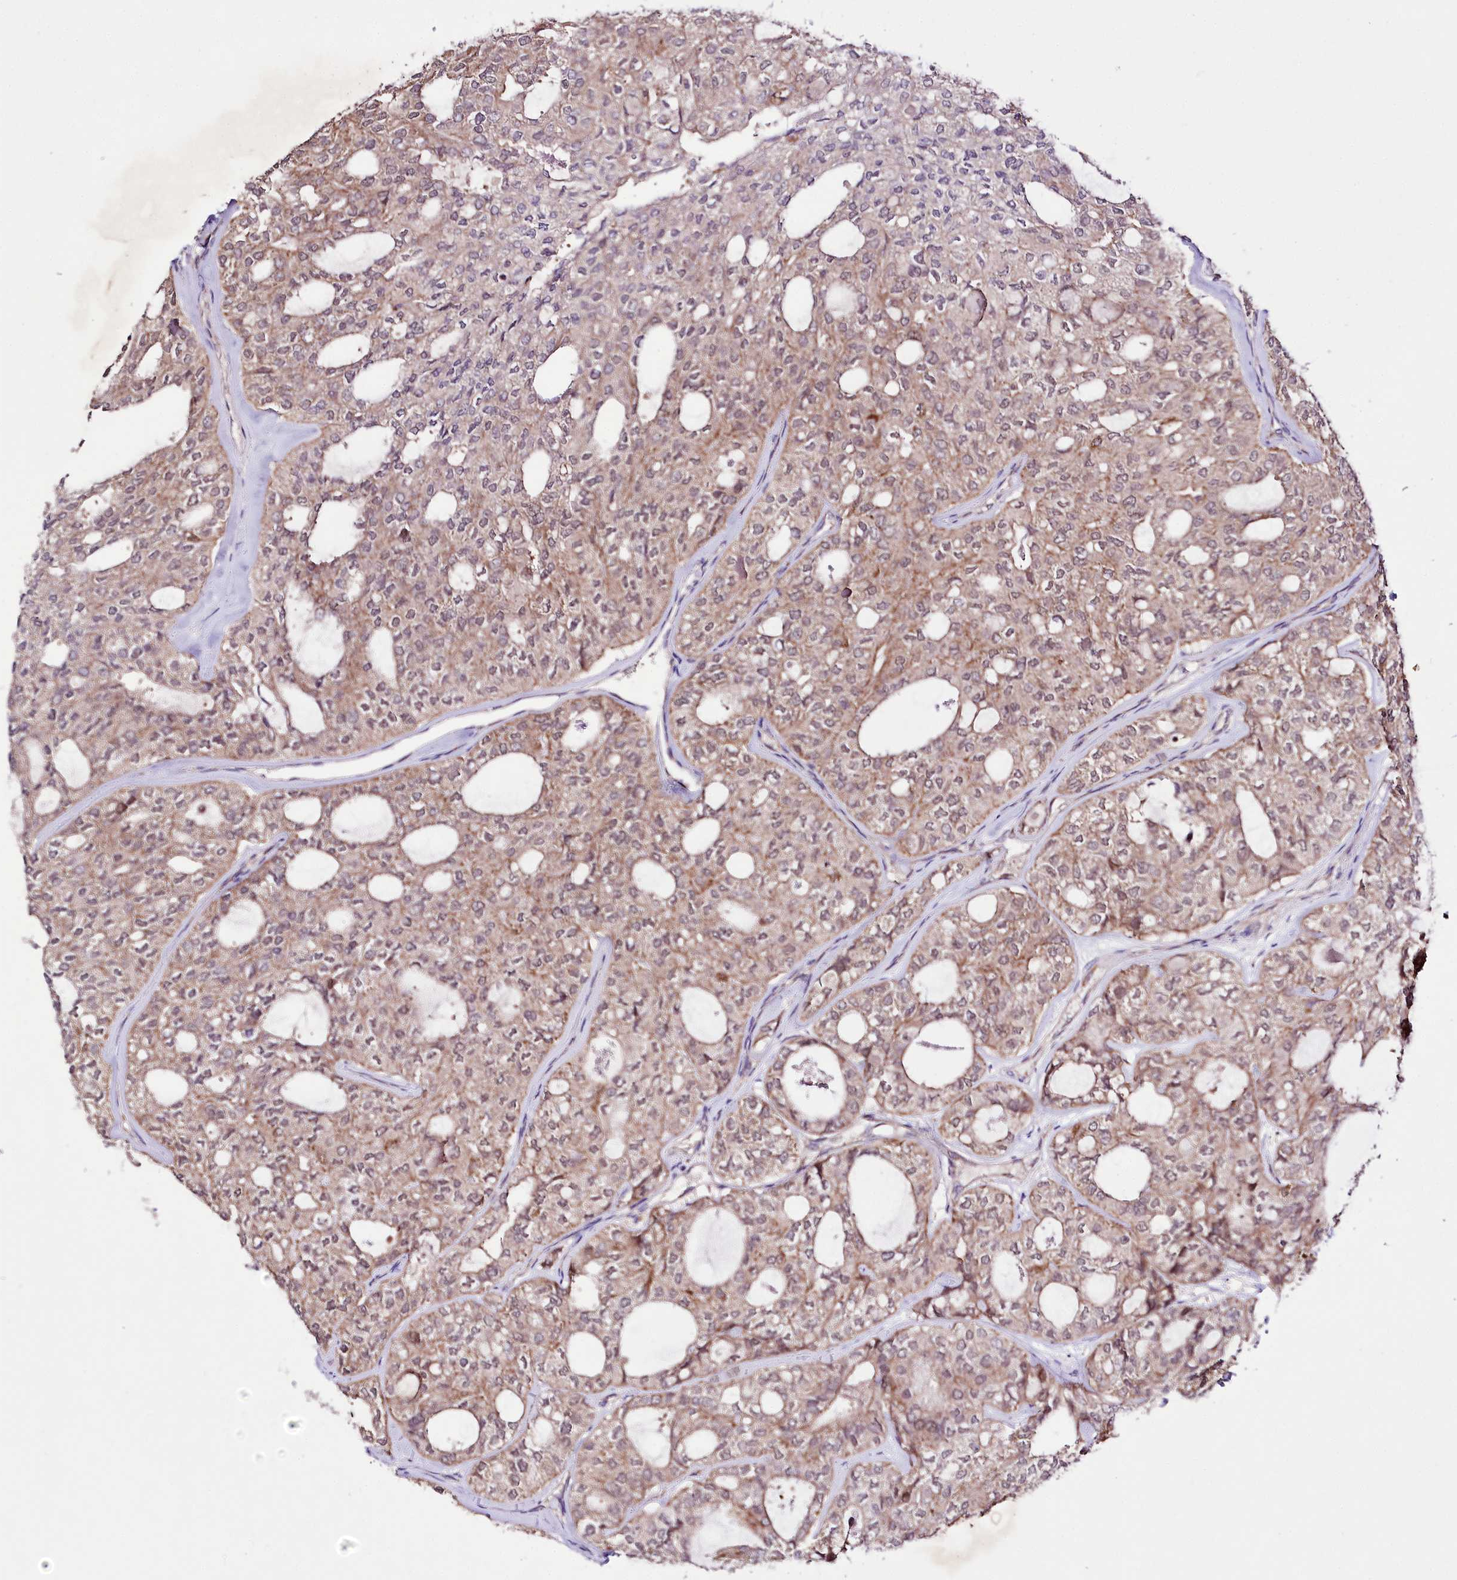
{"staining": {"intensity": "moderate", "quantity": ">75%", "location": "cytoplasmic/membranous"}, "tissue": "thyroid cancer", "cell_type": "Tumor cells", "image_type": "cancer", "snomed": [{"axis": "morphology", "description": "Follicular adenoma carcinoma, NOS"}, {"axis": "topography", "description": "Thyroid gland"}], "caption": "This is an image of immunohistochemistry (IHC) staining of thyroid follicular adenoma carcinoma, which shows moderate expression in the cytoplasmic/membranous of tumor cells.", "gene": "ATE1", "patient": {"sex": "male", "age": 75}}